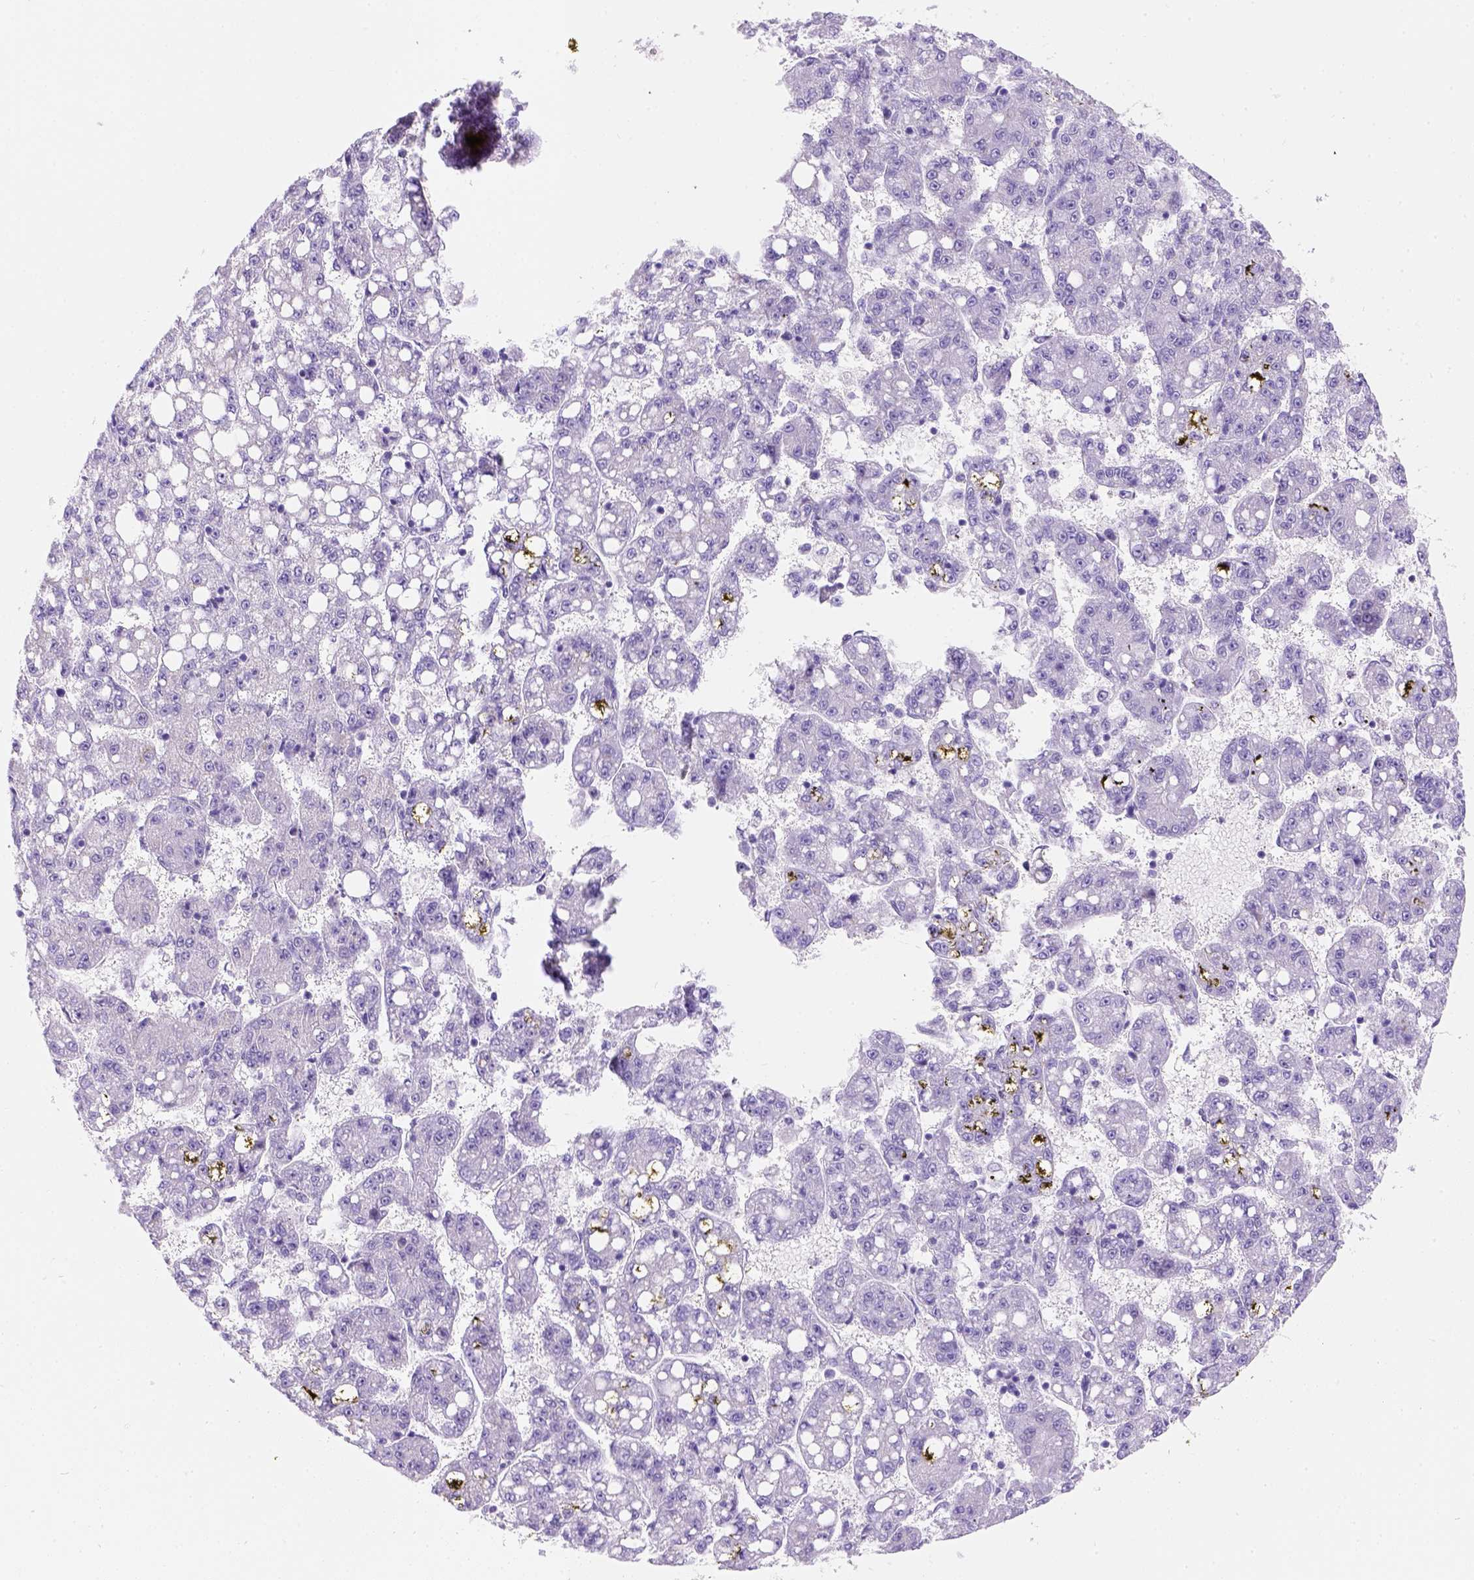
{"staining": {"intensity": "negative", "quantity": "none", "location": "none"}, "tissue": "liver cancer", "cell_type": "Tumor cells", "image_type": "cancer", "snomed": [{"axis": "morphology", "description": "Carcinoma, Hepatocellular, NOS"}, {"axis": "topography", "description": "Liver"}], "caption": "Tumor cells are negative for brown protein staining in liver hepatocellular carcinoma. (DAB (3,3'-diaminobenzidine) IHC visualized using brightfield microscopy, high magnification).", "gene": "PHF7", "patient": {"sex": "female", "age": 65}}